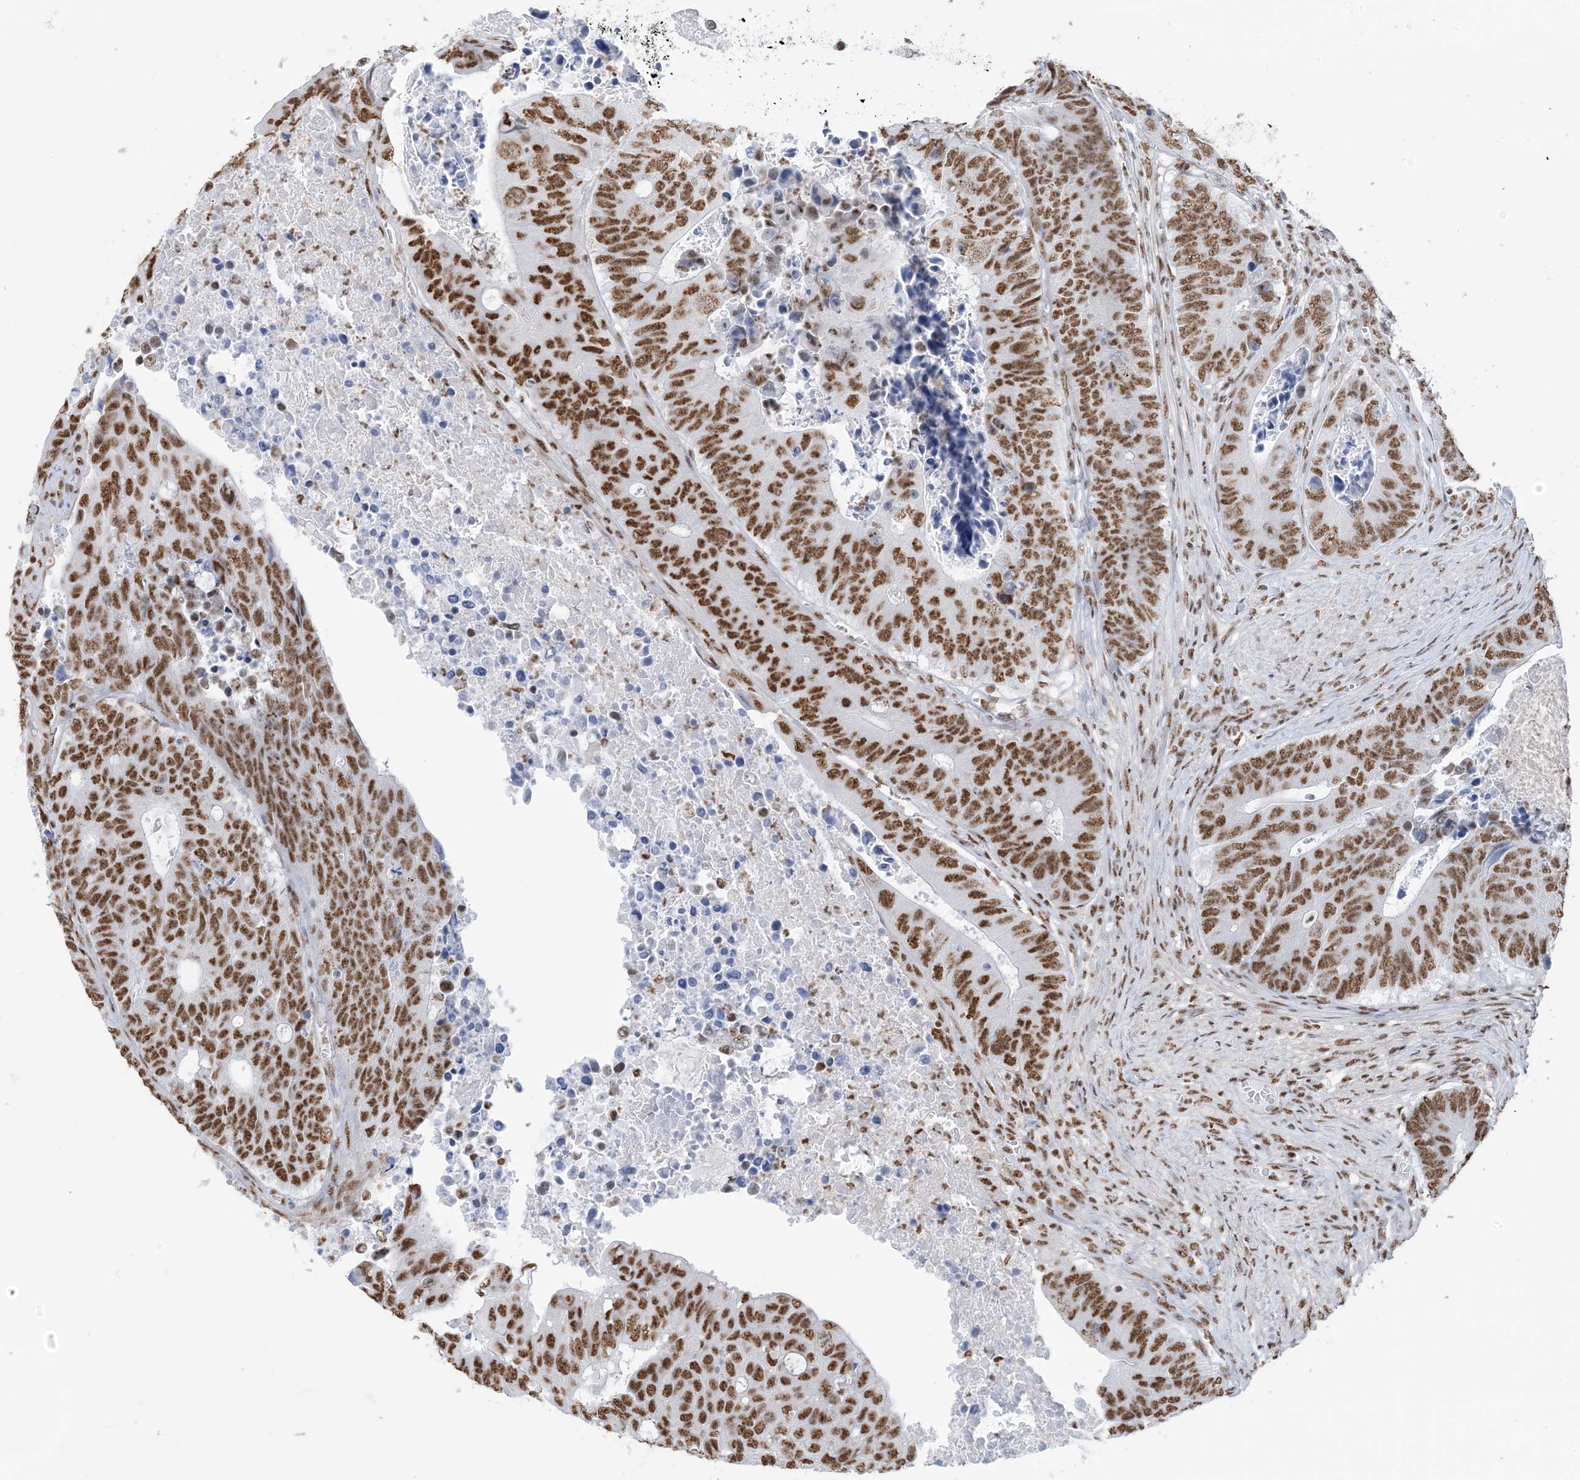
{"staining": {"intensity": "strong", "quantity": ">75%", "location": "nuclear"}, "tissue": "colorectal cancer", "cell_type": "Tumor cells", "image_type": "cancer", "snomed": [{"axis": "morphology", "description": "Adenocarcinoma, NOS"}, {"axis": "topography", "description": "Colon"}], "caption": "DAB immunohistochemical staining of human colorectal cancer (adenocarcinoma) displays strong nuclear protein positivity in approximately >75% of tumor cells.", "gene": "ZNF792", "patient": {"sex": "male", "age": 87}}